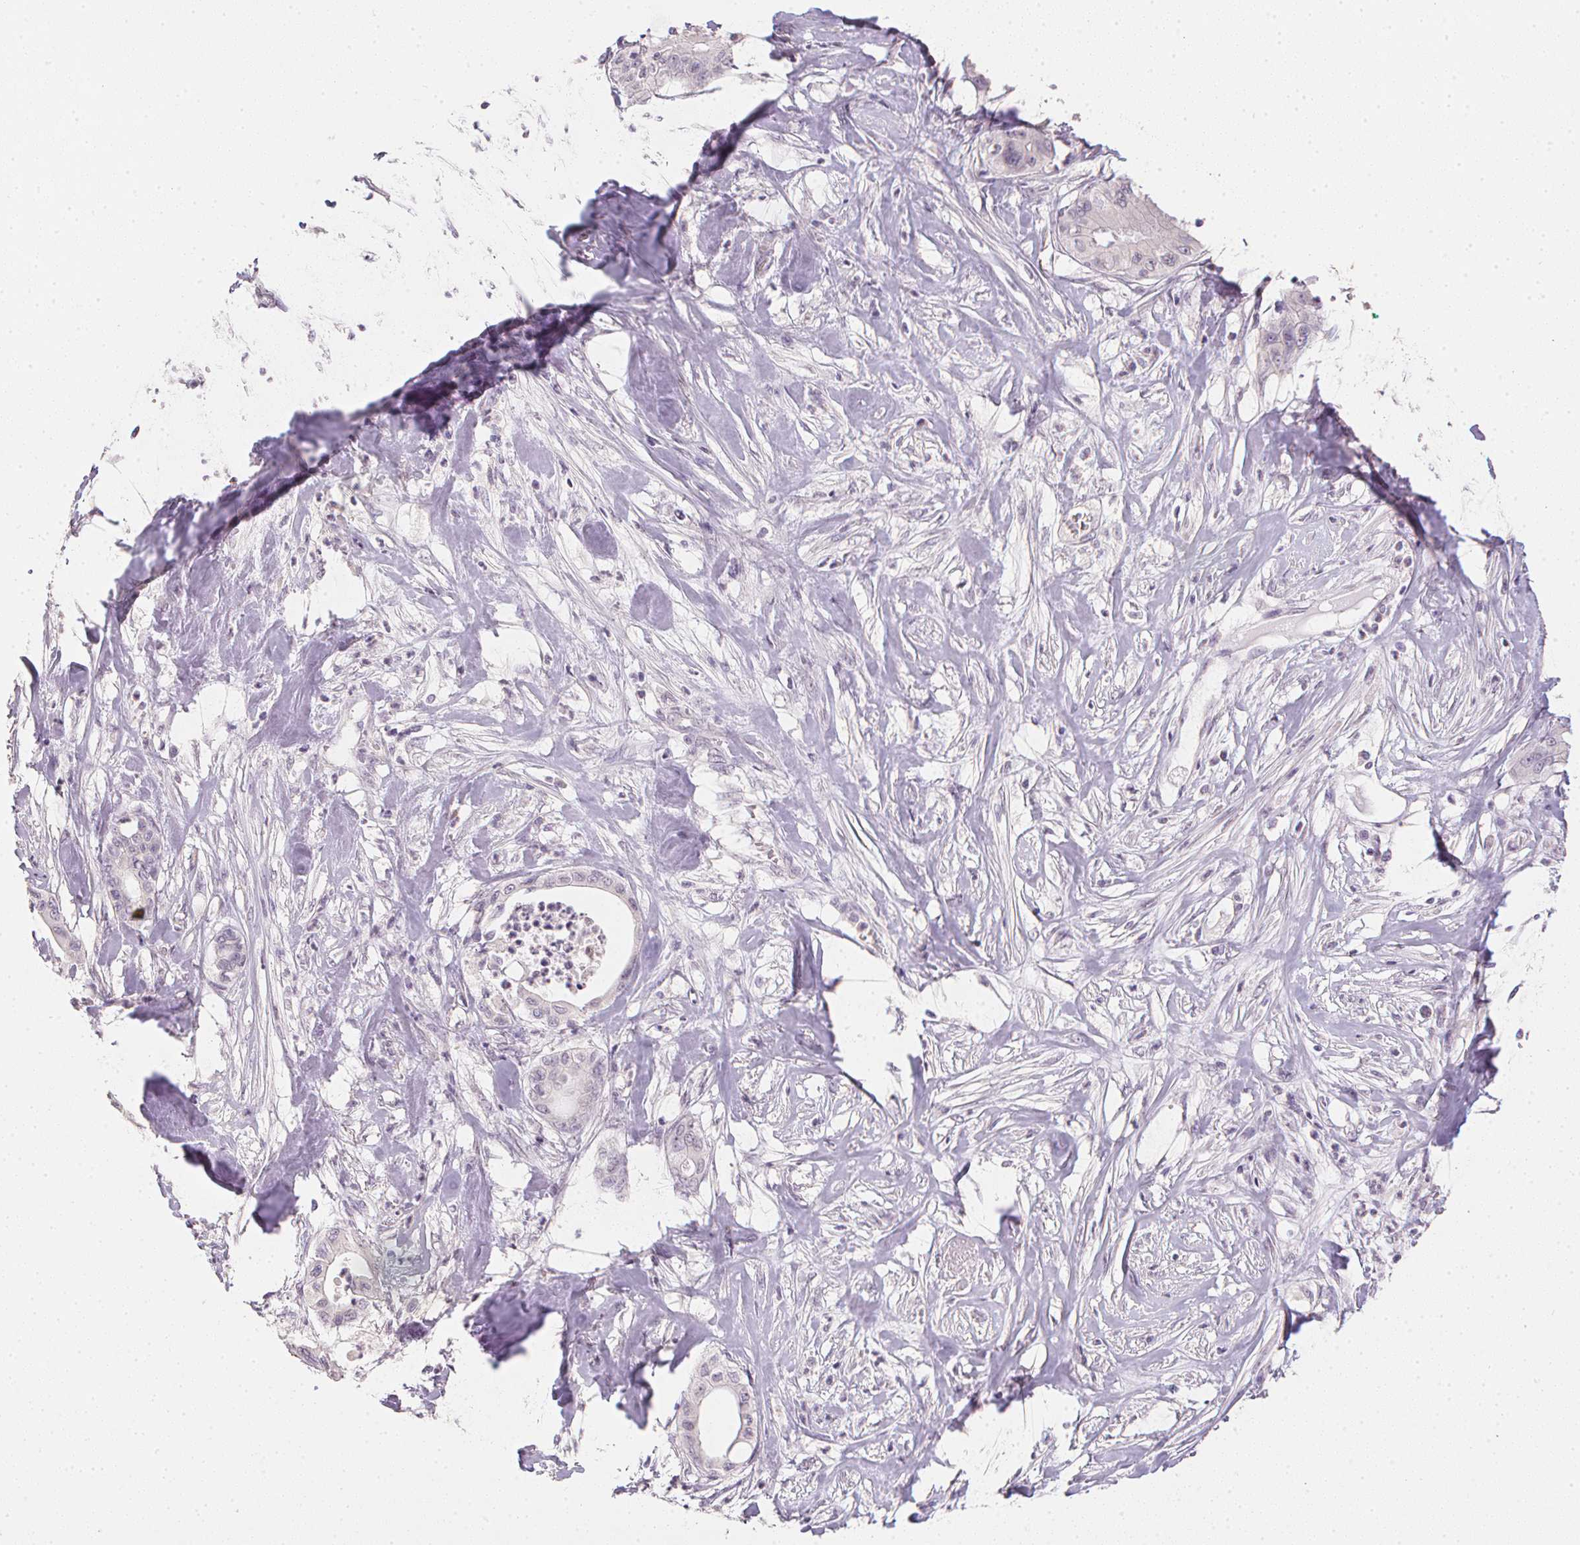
{"staining": {"intensity": "negative", "quantity": "none", "location": "none"}, "tissue": "pancreatic cancer", "cell_type": "Tumor cells", "image_type": "cancer", "snomed": [{"axis": "morphology", "description": "Adenocarcinoma, NOS"}, {"axis": "topography", "description": "Pancreas"}], "caption": "The immunohistochemistry (IHC) histopathology image has no significant staining in tumor cells of pancreatic cancer (adenocarcinoma) tissue.", "gene": "PPY", "patient": {"sex": "male", "age": 71}}